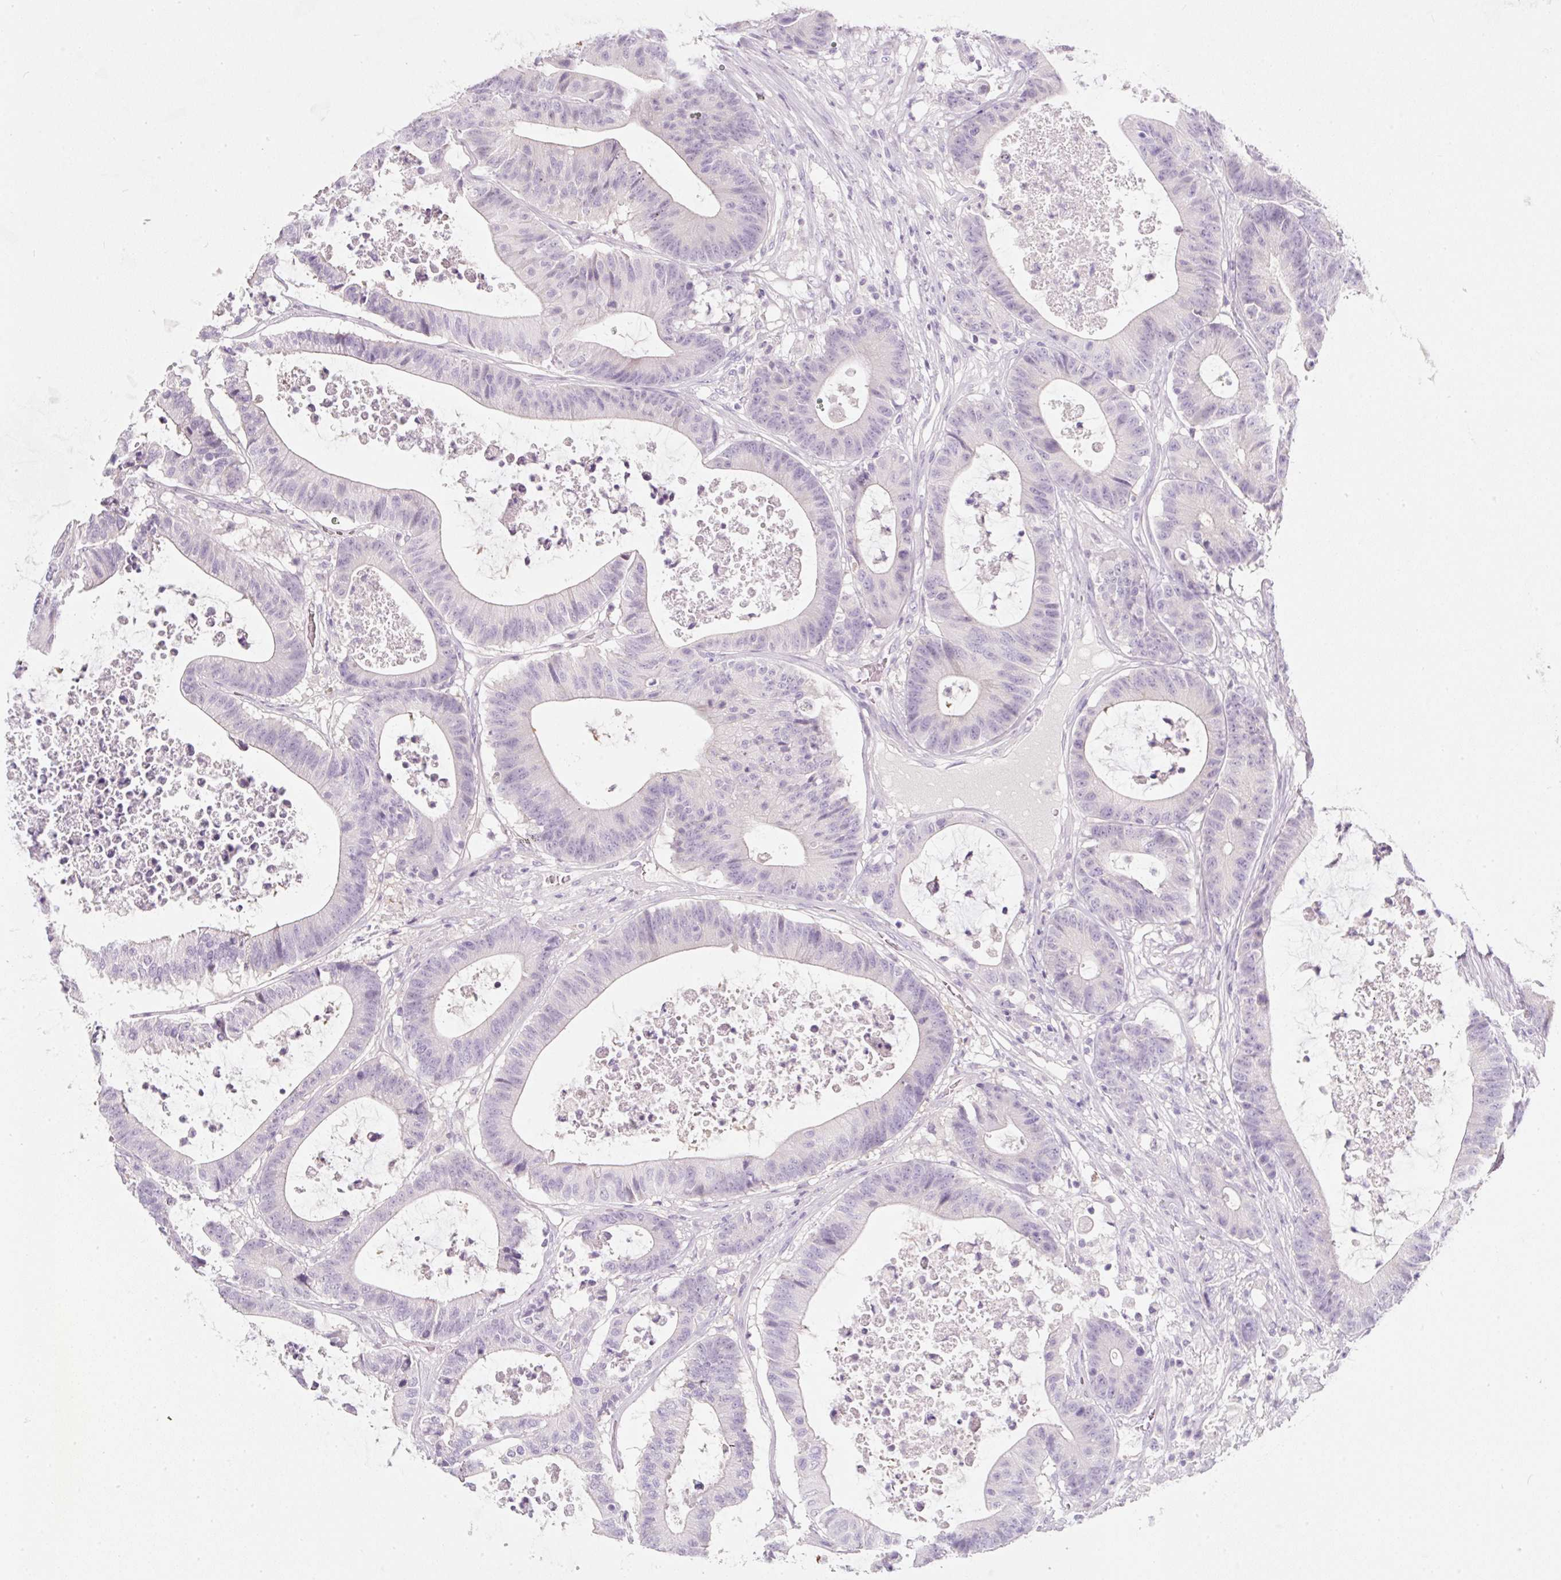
{"staining": {"intensity": "negative", "quantity": "none", "location": "none"}, "tissue": "colorectal cancer", "cell_type": "Tumor cells", "image_type": "cancer", "snomed": [{"axis": "morphology", "description": "Adenocarcinoma, NOS"}, {"axis": "topography", "description": "Colon"}], "caption": "Histopathology image shows no significant protein staining in tumor cells of colorectal cancer (adenocarcinoma).", "gene": "SLC2A2", "patient": {"sex": "female", "age": 84}}